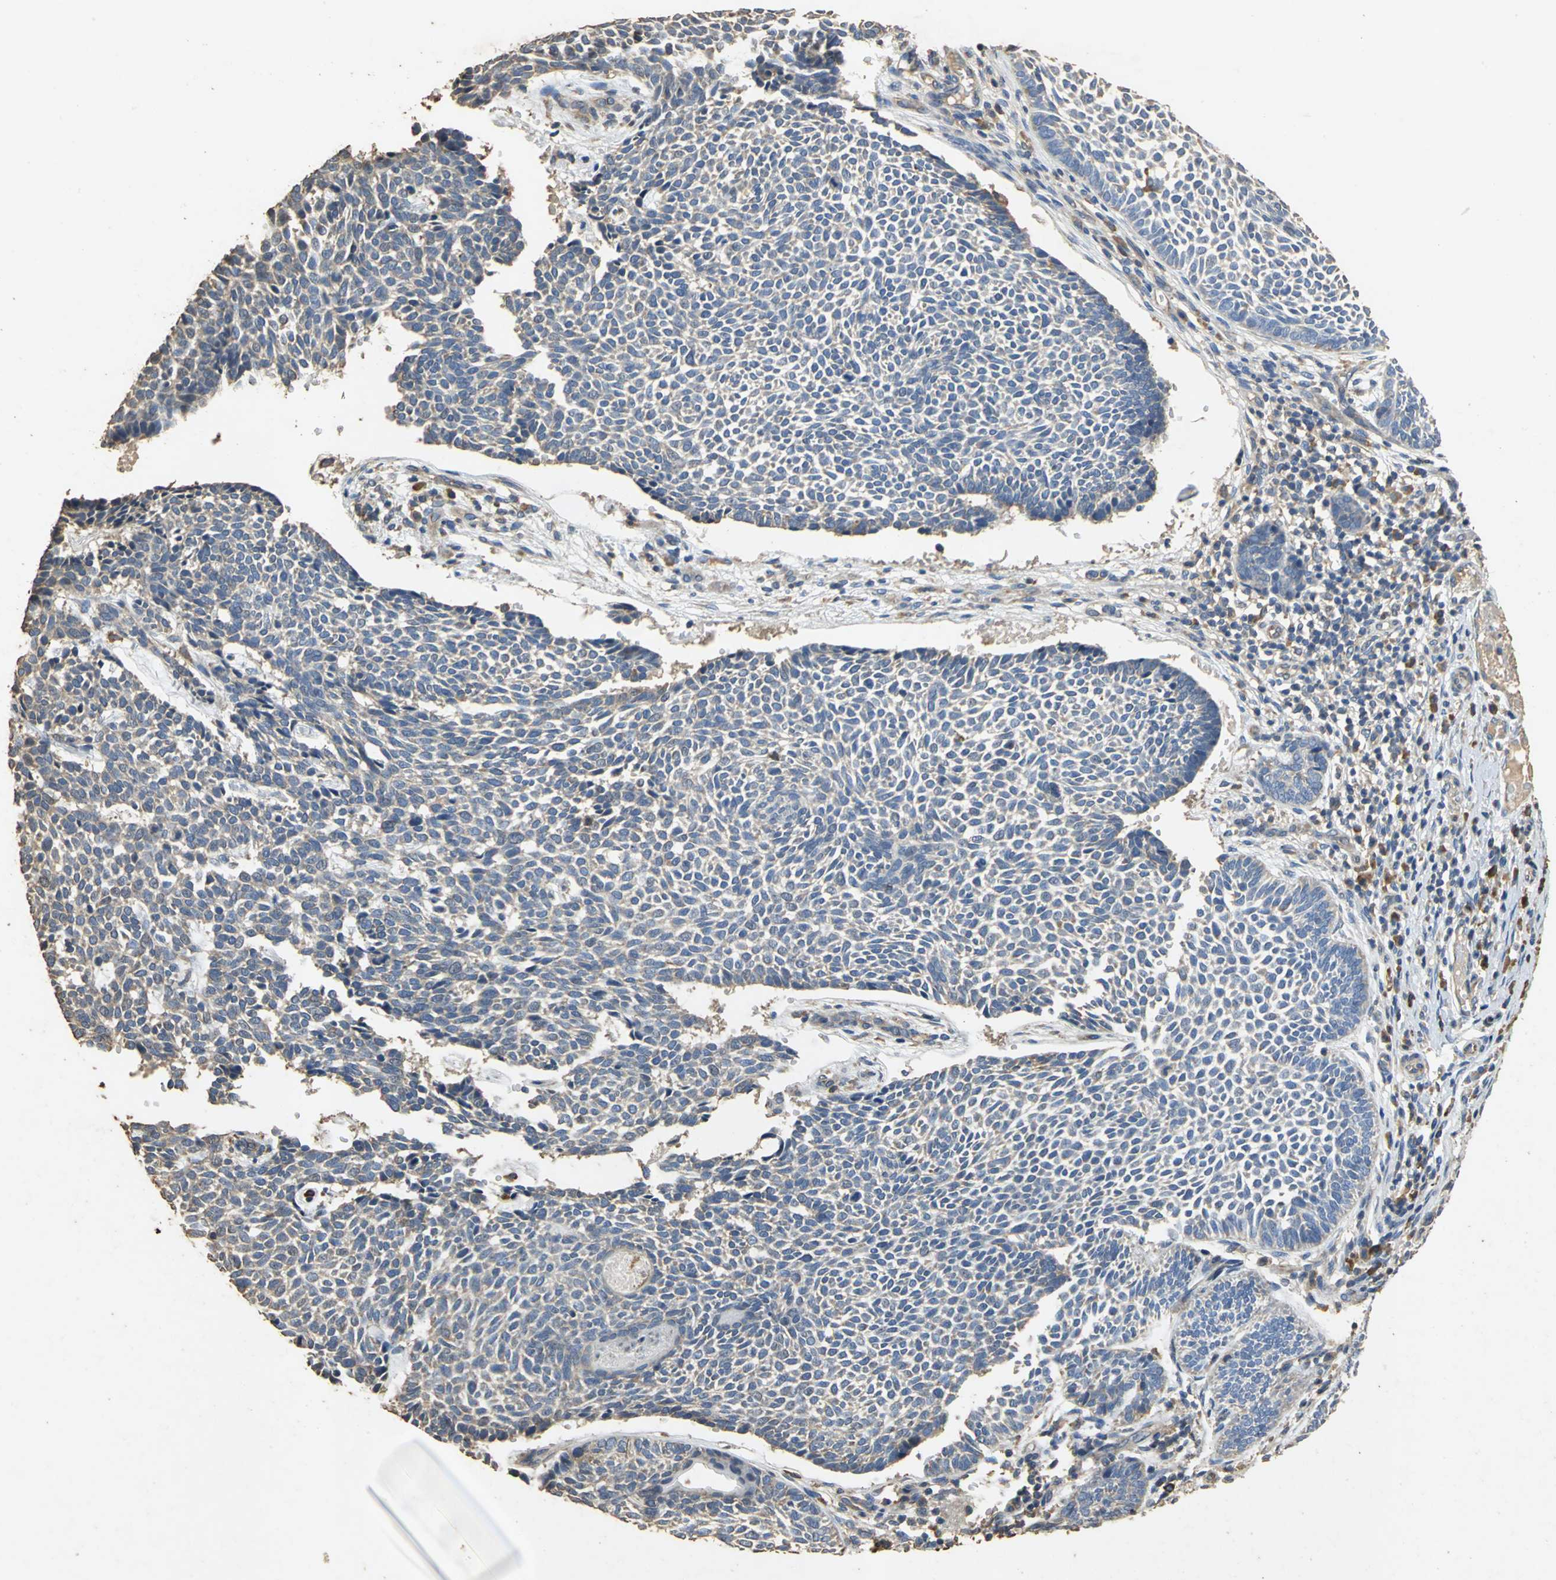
{"staining": {"intensity": "negative", "quantity": "none", "location": "none"}, "tissue": "skin cancer", "cell_type": "Tumor cells", "image_type": "cancer", "snomed": [{"axis": "morphology", "description": "Normal tissue, NOS"}, {"axis": "morphology", "description": "Basal cell carcinoma"}, {"axis": "topography", "description": "Skin"}], "caption": "Skin basal cell carcinoma was stained to show a protein in brown. There is no significant expression in tumor cells.", "gene": "ACSL4", "patient": {"sex": "male", "age": 87}}